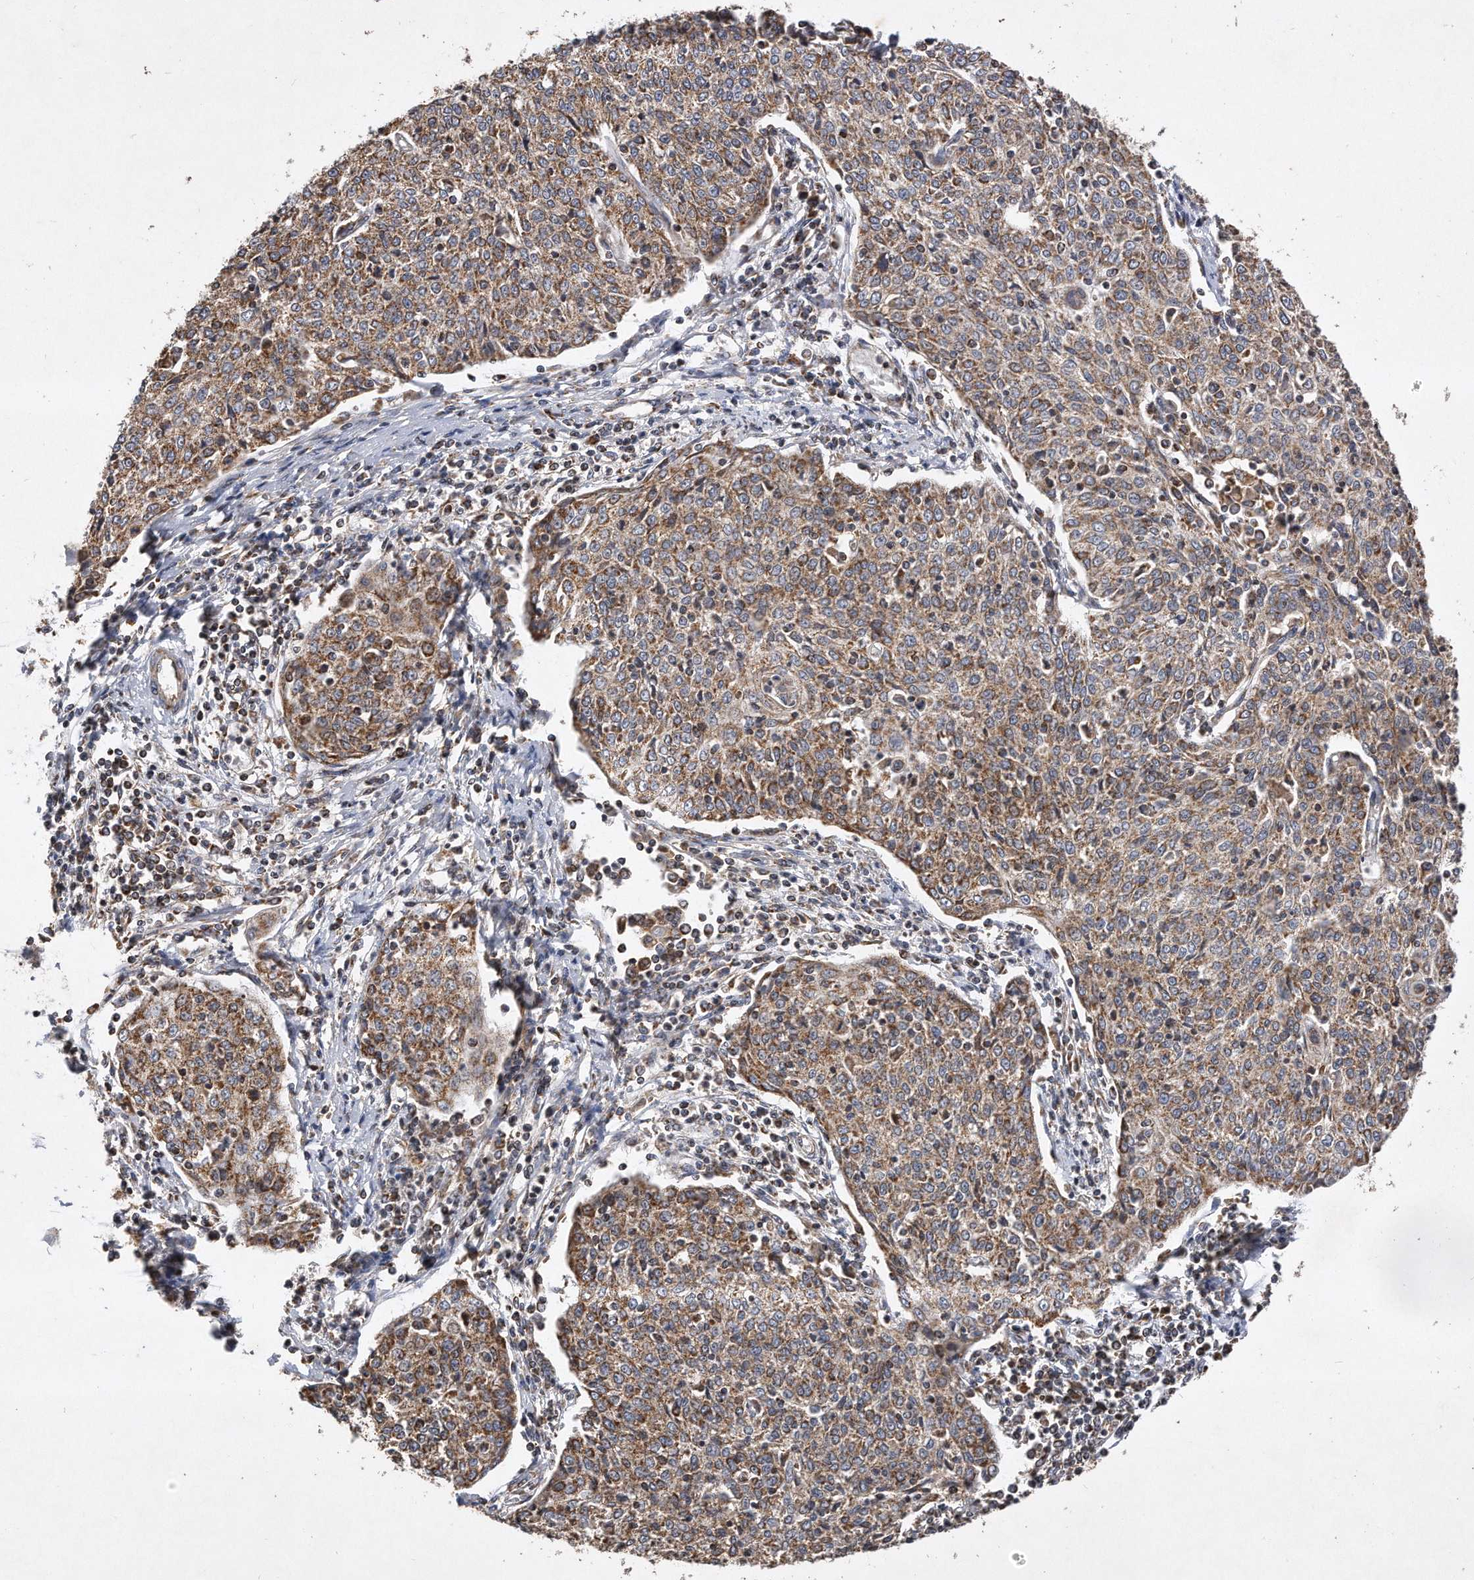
{"staining": {"intensity": "moderate", "quantity": ">75%", "location": "cytoplasmic/membranous"}, "tissue": "cervical cancer", "cell_type": "Tumor cells", "image_type": "cancer", "snomed": [{"axis": "morphology", "description": "Squamous cell carcinoma, NOS"}, {"axis": "topography", "description": "Cervix"}], "caption": "Human cervical squamous cell carcinoma stained for a protein (brown) reveals moderate cytoplasmic/membranous positive positivity in approximately >75% of tumor cells.", "gene": "PPP5C", "patient": {"sex": "female", "age": 48}}